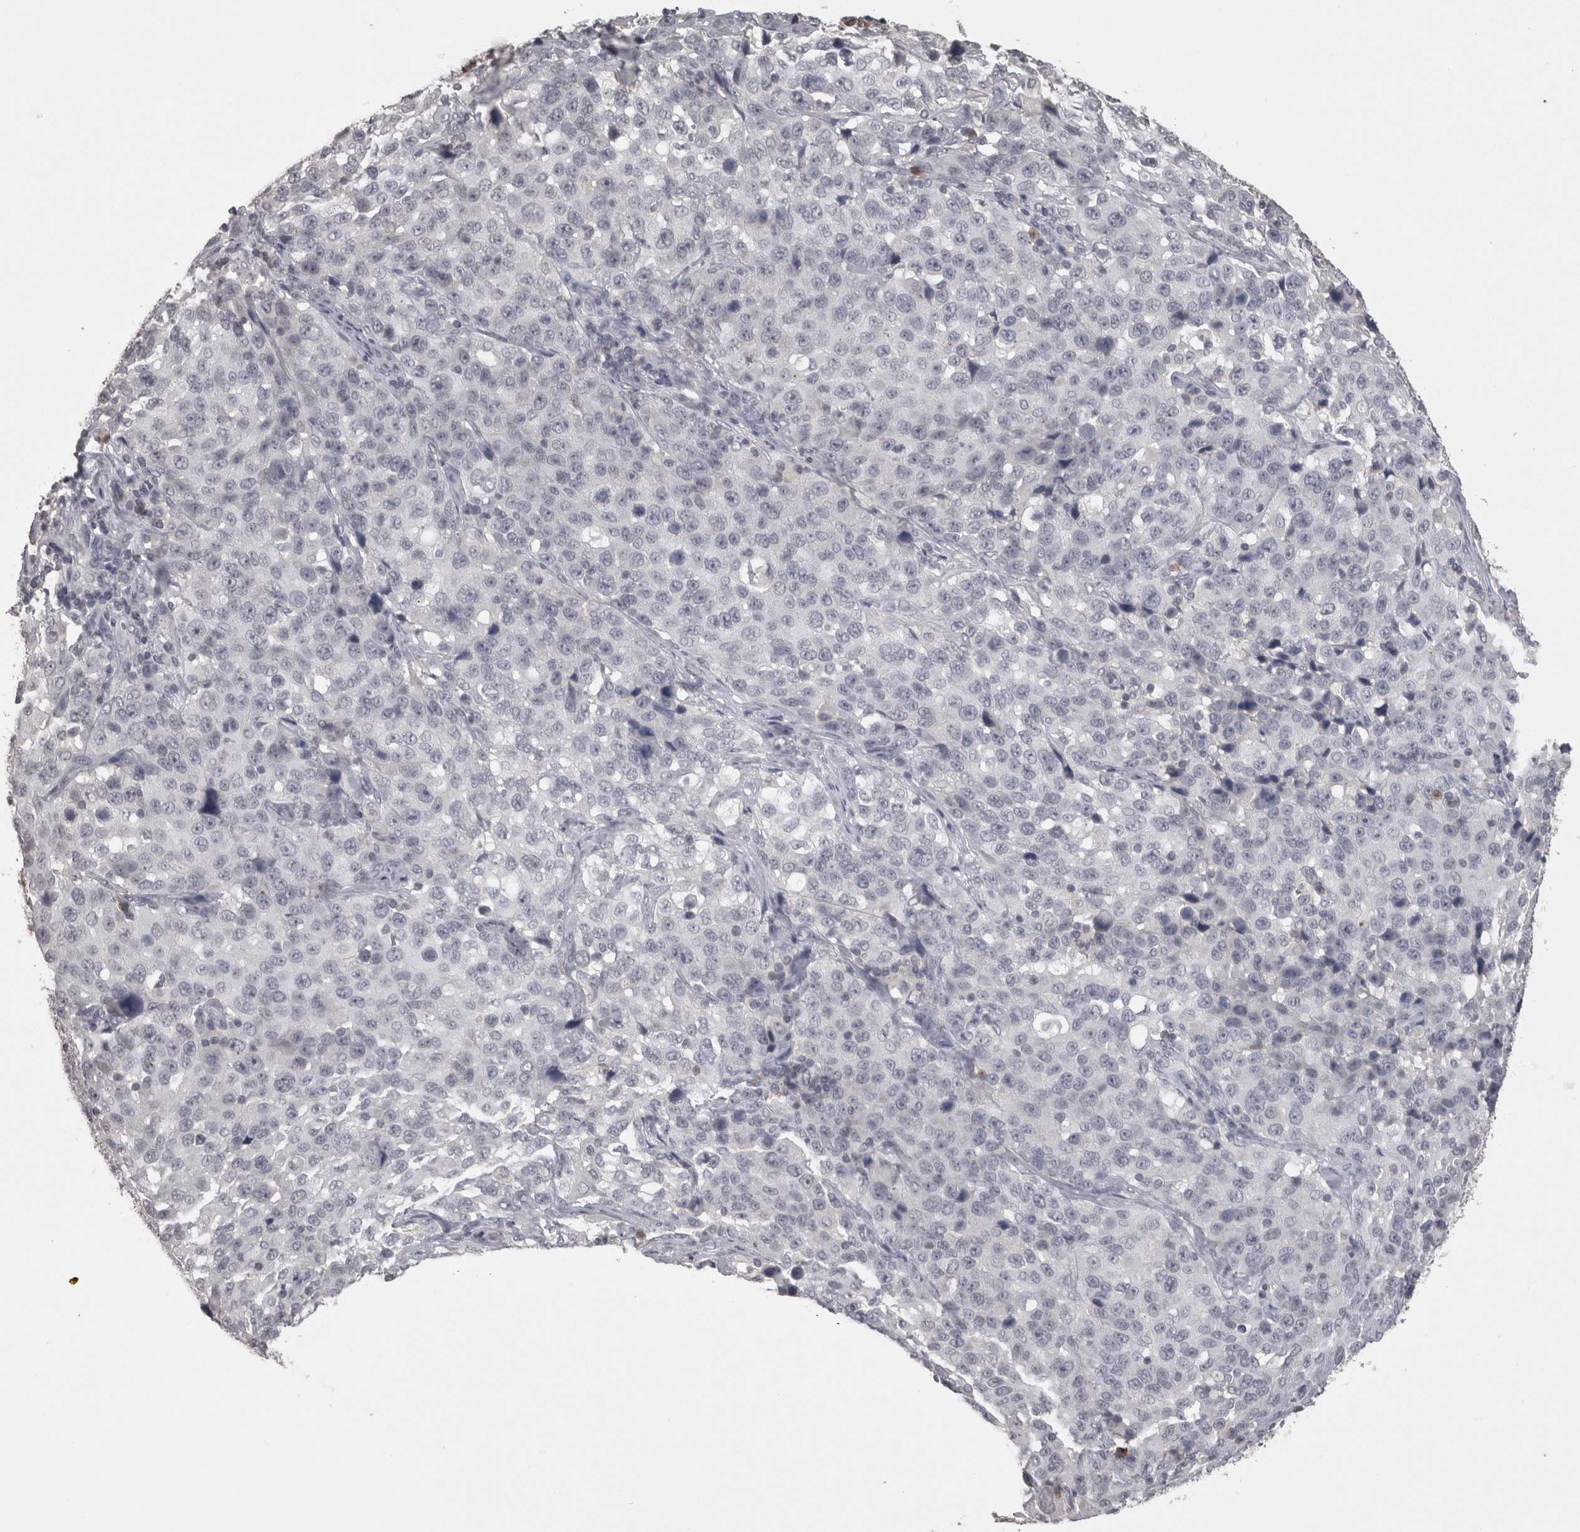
{"staining": {"intensity": "negative", "quantity": "none", "location": "none"}, "tissue": "stomach cancer", "cell_type": "Tumor cells", "image_type": "cancer", "snomed": [{"axis": "morphology", "description": "Normal tissue, NOS"}, {"axis": "morphology", "description": "Adenocarcinoma, NOS"}, {"axis": "topography", "description": "Stomach"}], "caption": "Tumor cells are negative for protein expression in human stomach cancer (adenocarcinoma). (Brightfield microscopy of DAB IHC at high magnification).", "gene": "LAX1", "patient": {"sex": "male", "age": 48}}